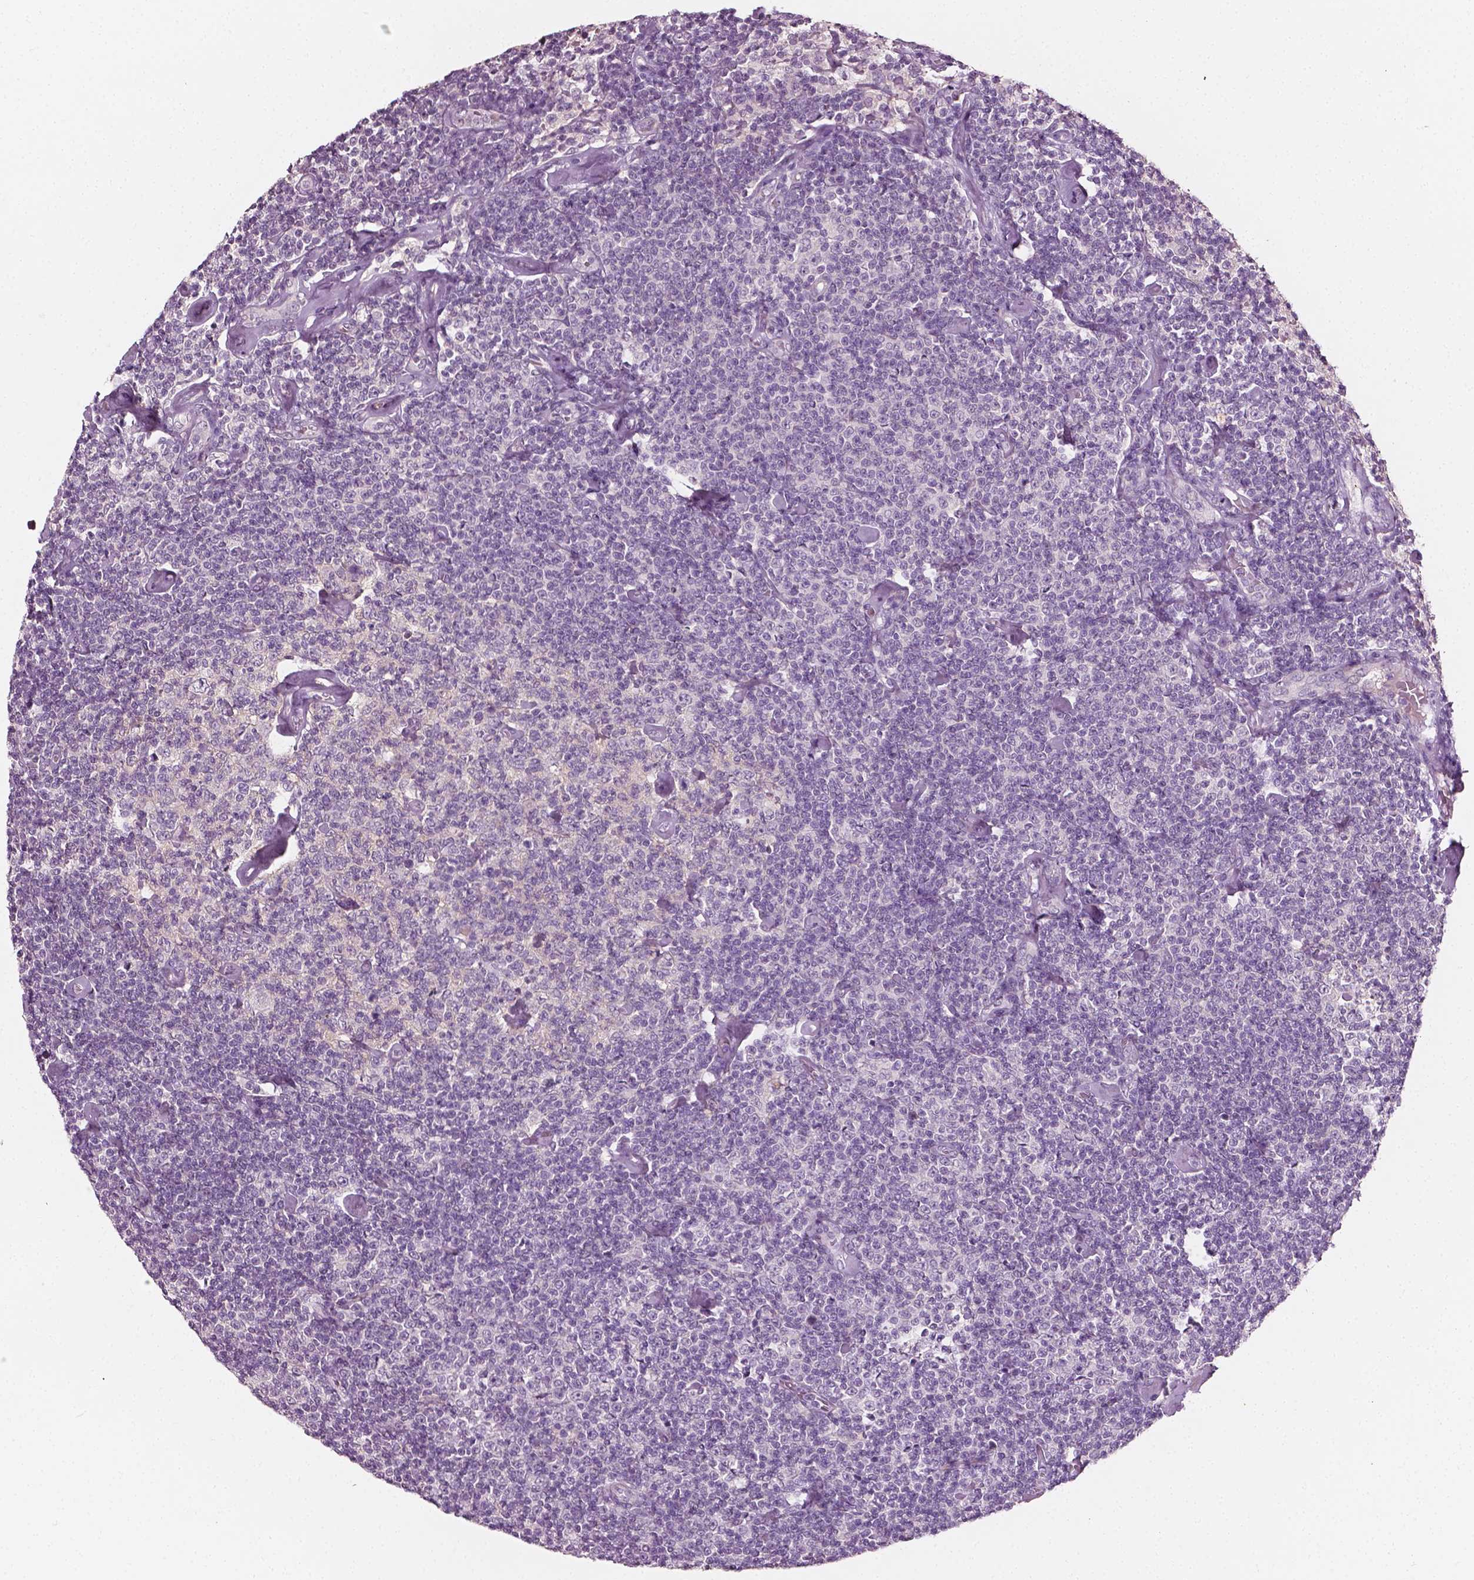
{"staining": {"intensity": "negative", "quantity": "none", "location": "none"}, "tissue": "lymphoma", "cell_type": "Tumor cells", "image_type": "cancer", "snomed": [{"axis": "morphology", "description": "Malignant lymphoma, non-Hodgkin's type, Low grade"}, {"axis": "topography", "description": "Lymph node"}], "caption": "Tumor cells show no significant staining in malignant lymphoma, non-Hodgkin's type (low-grade).", "gene": "PLA2R1", "patient": {"sex": "male", "age": 81}}